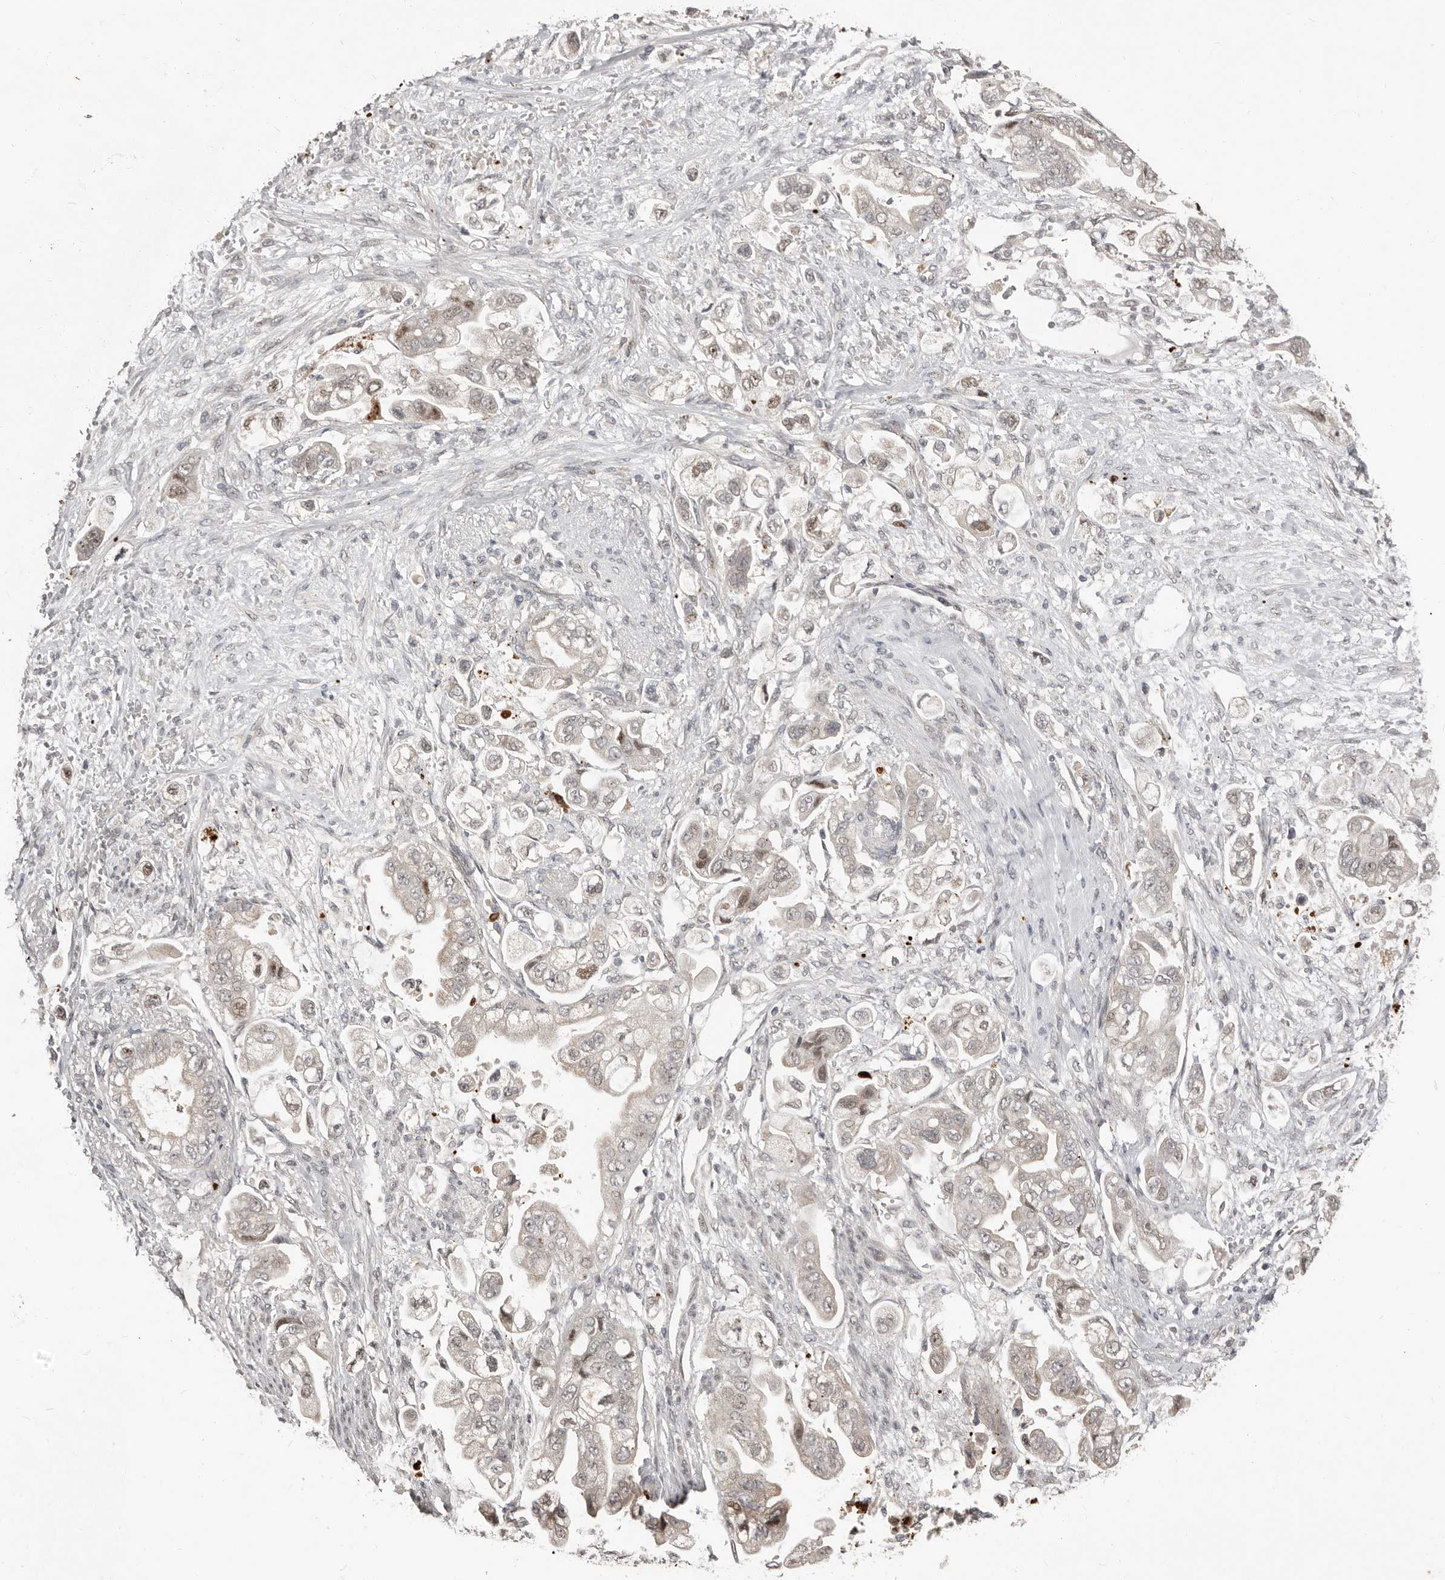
{"staining": {"intensity": "weak", "quantity": "<25%", "location": "cytoplasmic/membranous,nuclear"}, "tissue": "stomach cancer", "cell_type": "Tumor cells", "image_type": "cancer", "snomed": [{"axis": "morphology", "description": "Adenocarcinoma, NOS"}, {"axis": "topography", "description": "Stomach"}], "caption": "The photomicrograph exhibits no staining of tumor cells in adenocarcinoma (stomach).", "gene": "APOL6", "patient": {"sex": "male", "age": 62}}